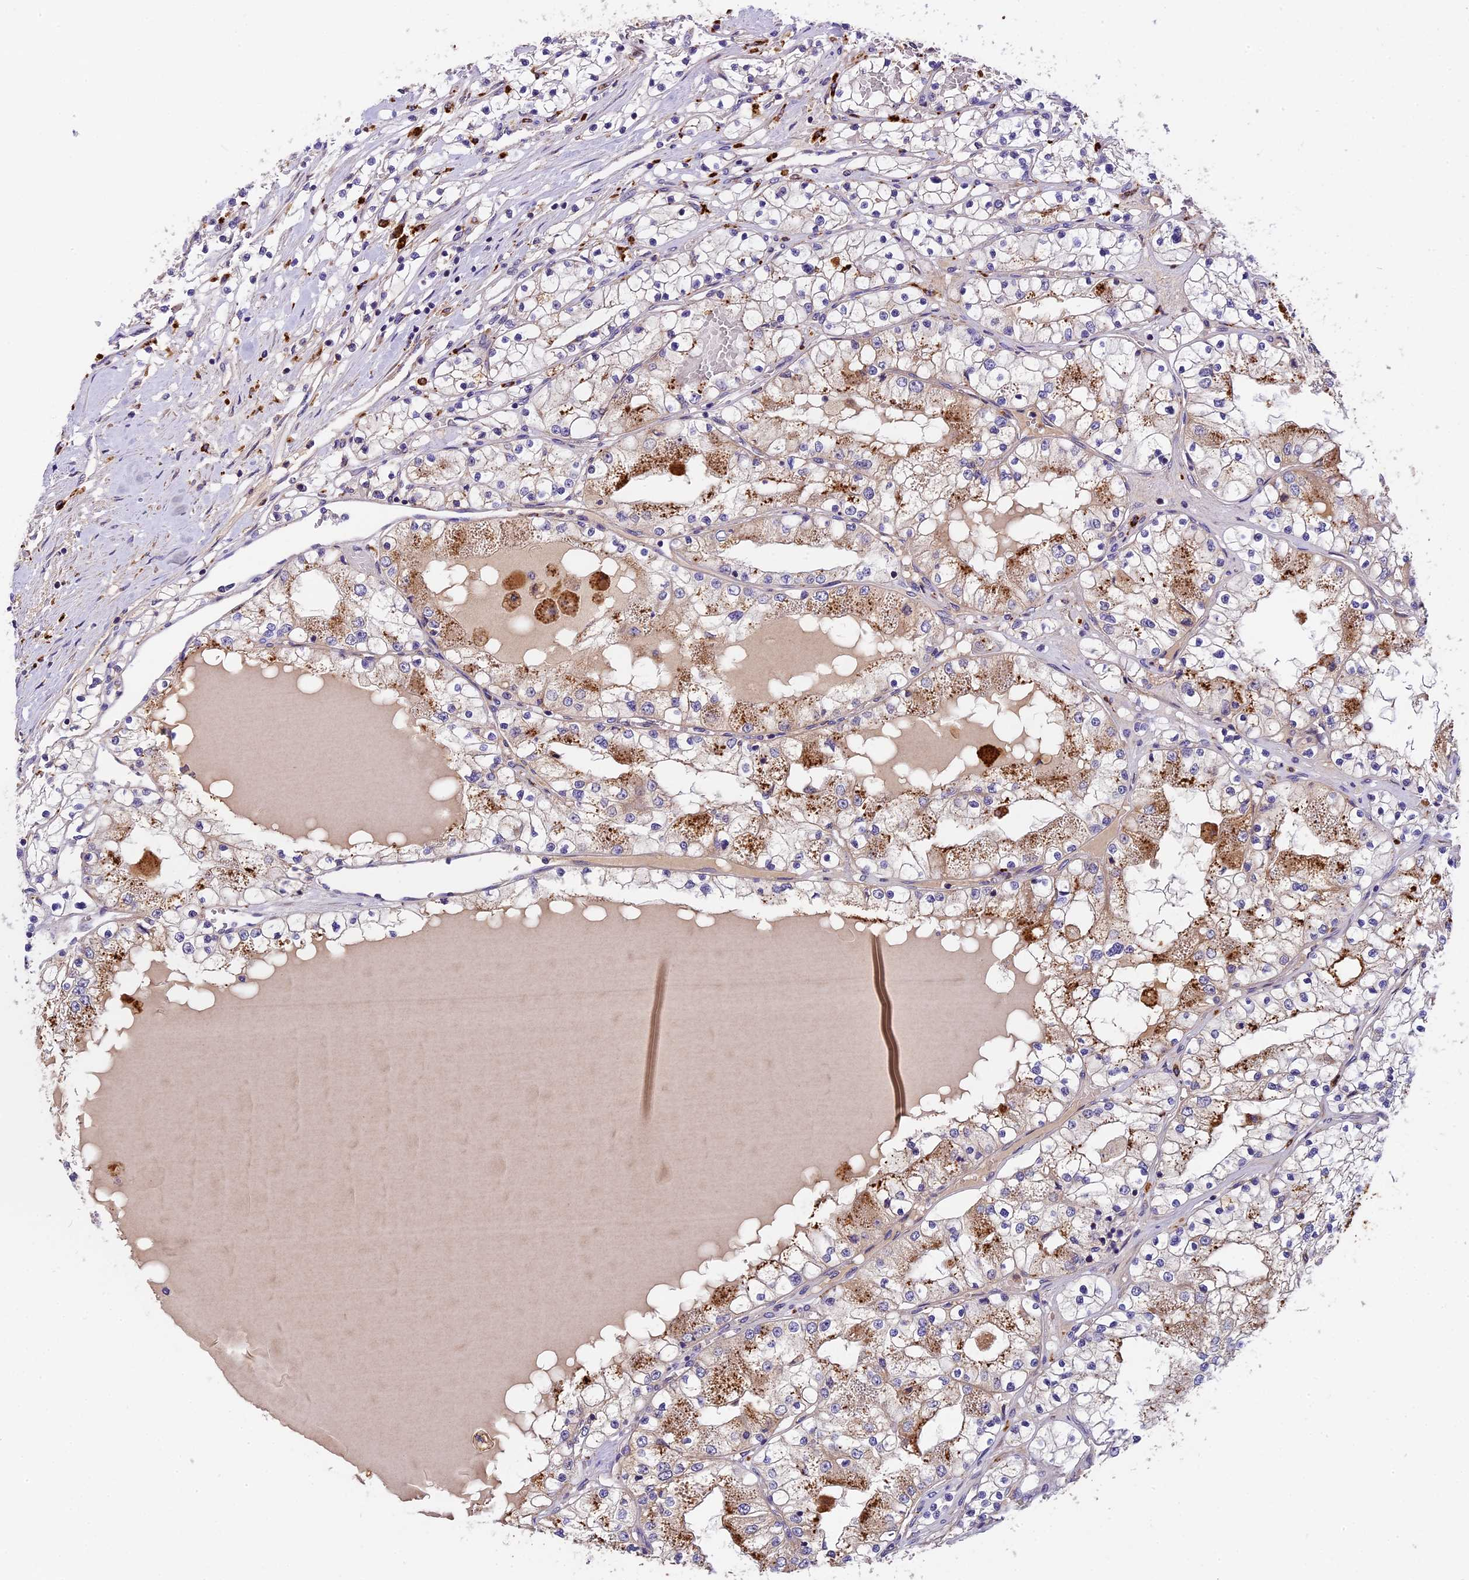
{"staining": {"intensity": "moderate", "quantity": "25%-75%", "location": "cytoplasmic/membranous"}, "tissue": "renal cancer", "cell_type": "Tumor cells", "image_type": "cancer", "snomed": [{"axis": "morphology", "description": "Normal tissue, NOS"}, {"axis": "morphology", "description": "Adenocarcinoma, NOS"}, {"axis": "topography", "description": "Kidney"}], "caption": "Protein staining by immunohistochemistry (IHC) exhibits moderate cytoplasmic/membranous staining in about 25%-75% of tumor cells in renal cancer (adenocarcinoma).", "gene": "COPE", "patient": {"sex": "male", "age": 68}}